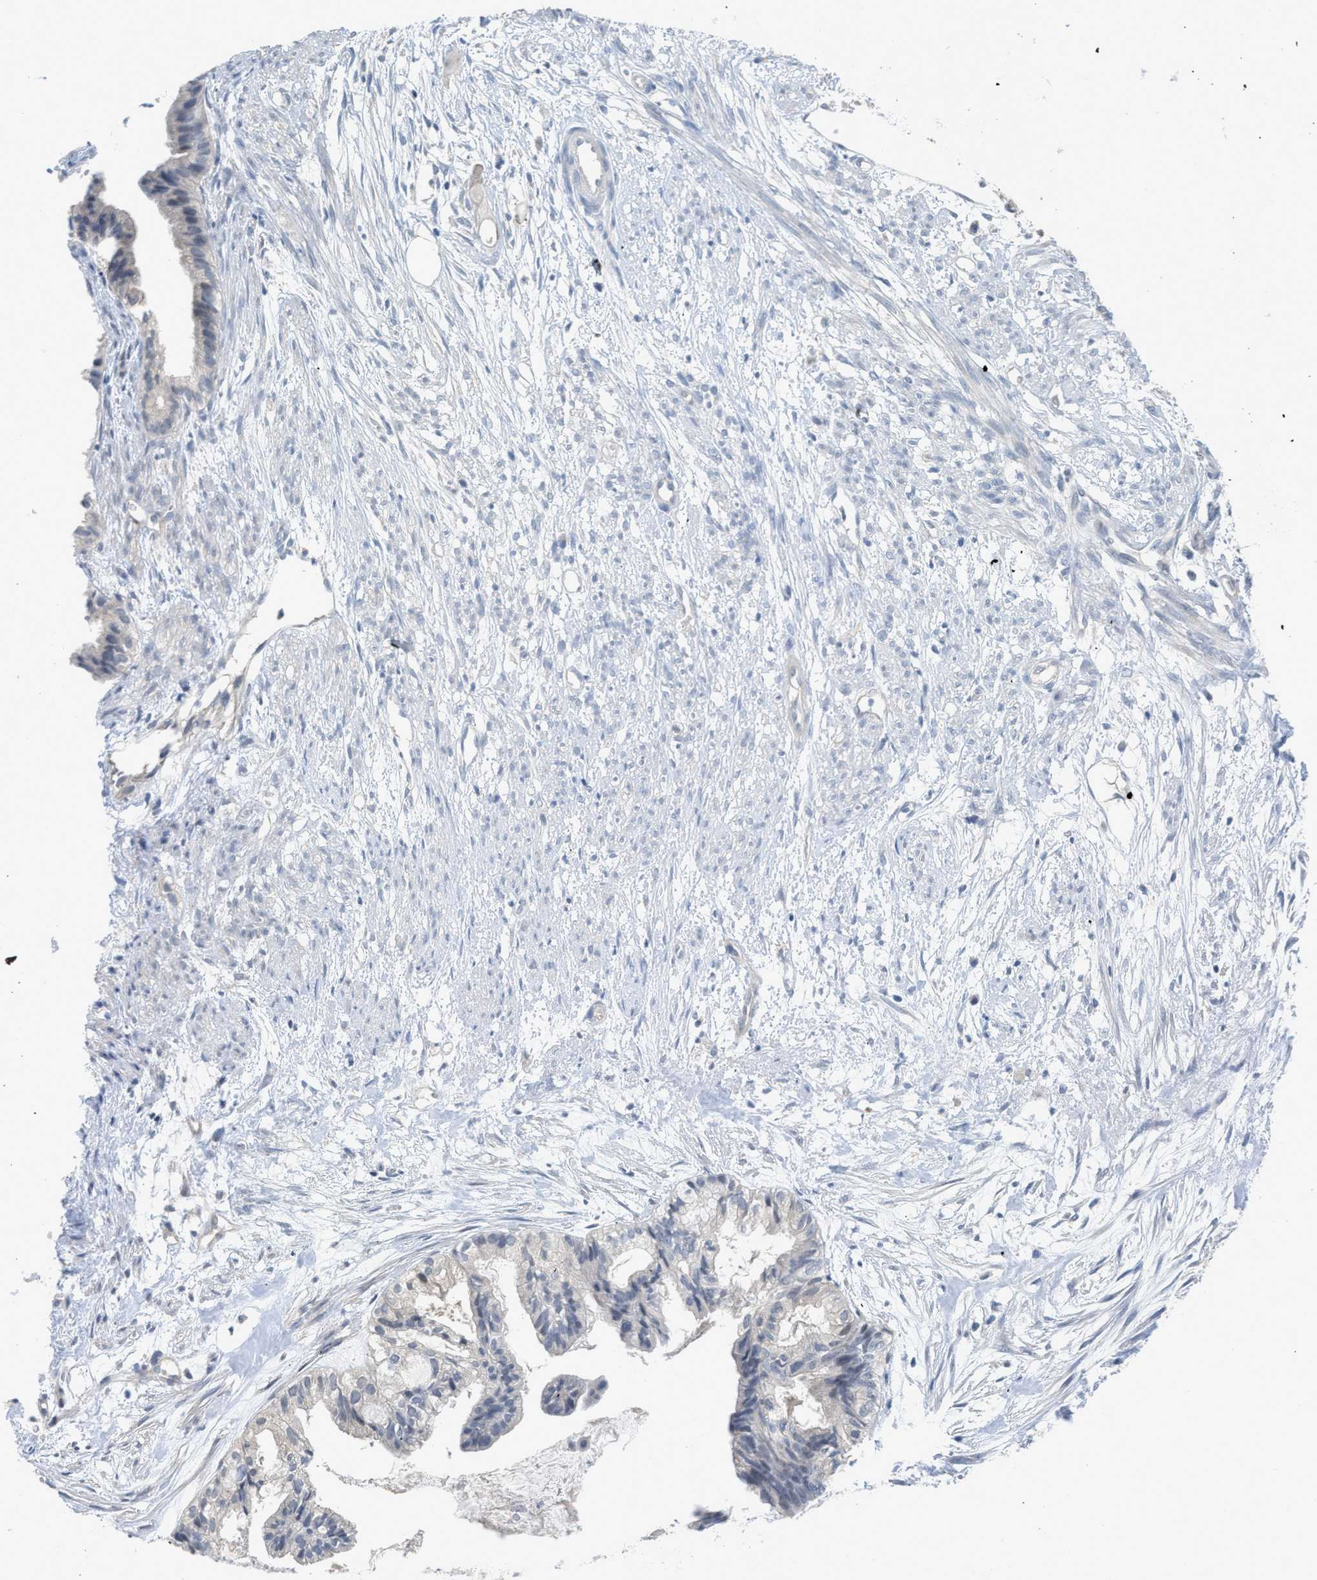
{"staining": {"intensity": "negative", "quantity": "none", "location": "none"}, "tissue": "cervical cancer", "cell_type": "Tumor cells", "image_type": "cancer", "snomed": [{"axis": "morphology", "description": "Normal tissue, NOS"}, {"axis": "morphology", "description": "Adenocarcinoma, NOS"}, {"axis": "topography", "description": "Cervix"}, {"axis": "topography", "description": "Endometrium"}], "caption": "An image of cervical cancer (adenocarcinoma) stained for a protein reveals no brown staining in tumor cells. (Brightfield microscopy of DAB (3,3'-diaminobenzidine) IHC at high magnification).", "gene": "TNFAIP1", "patient": {"sex": "female", "age": 86}}